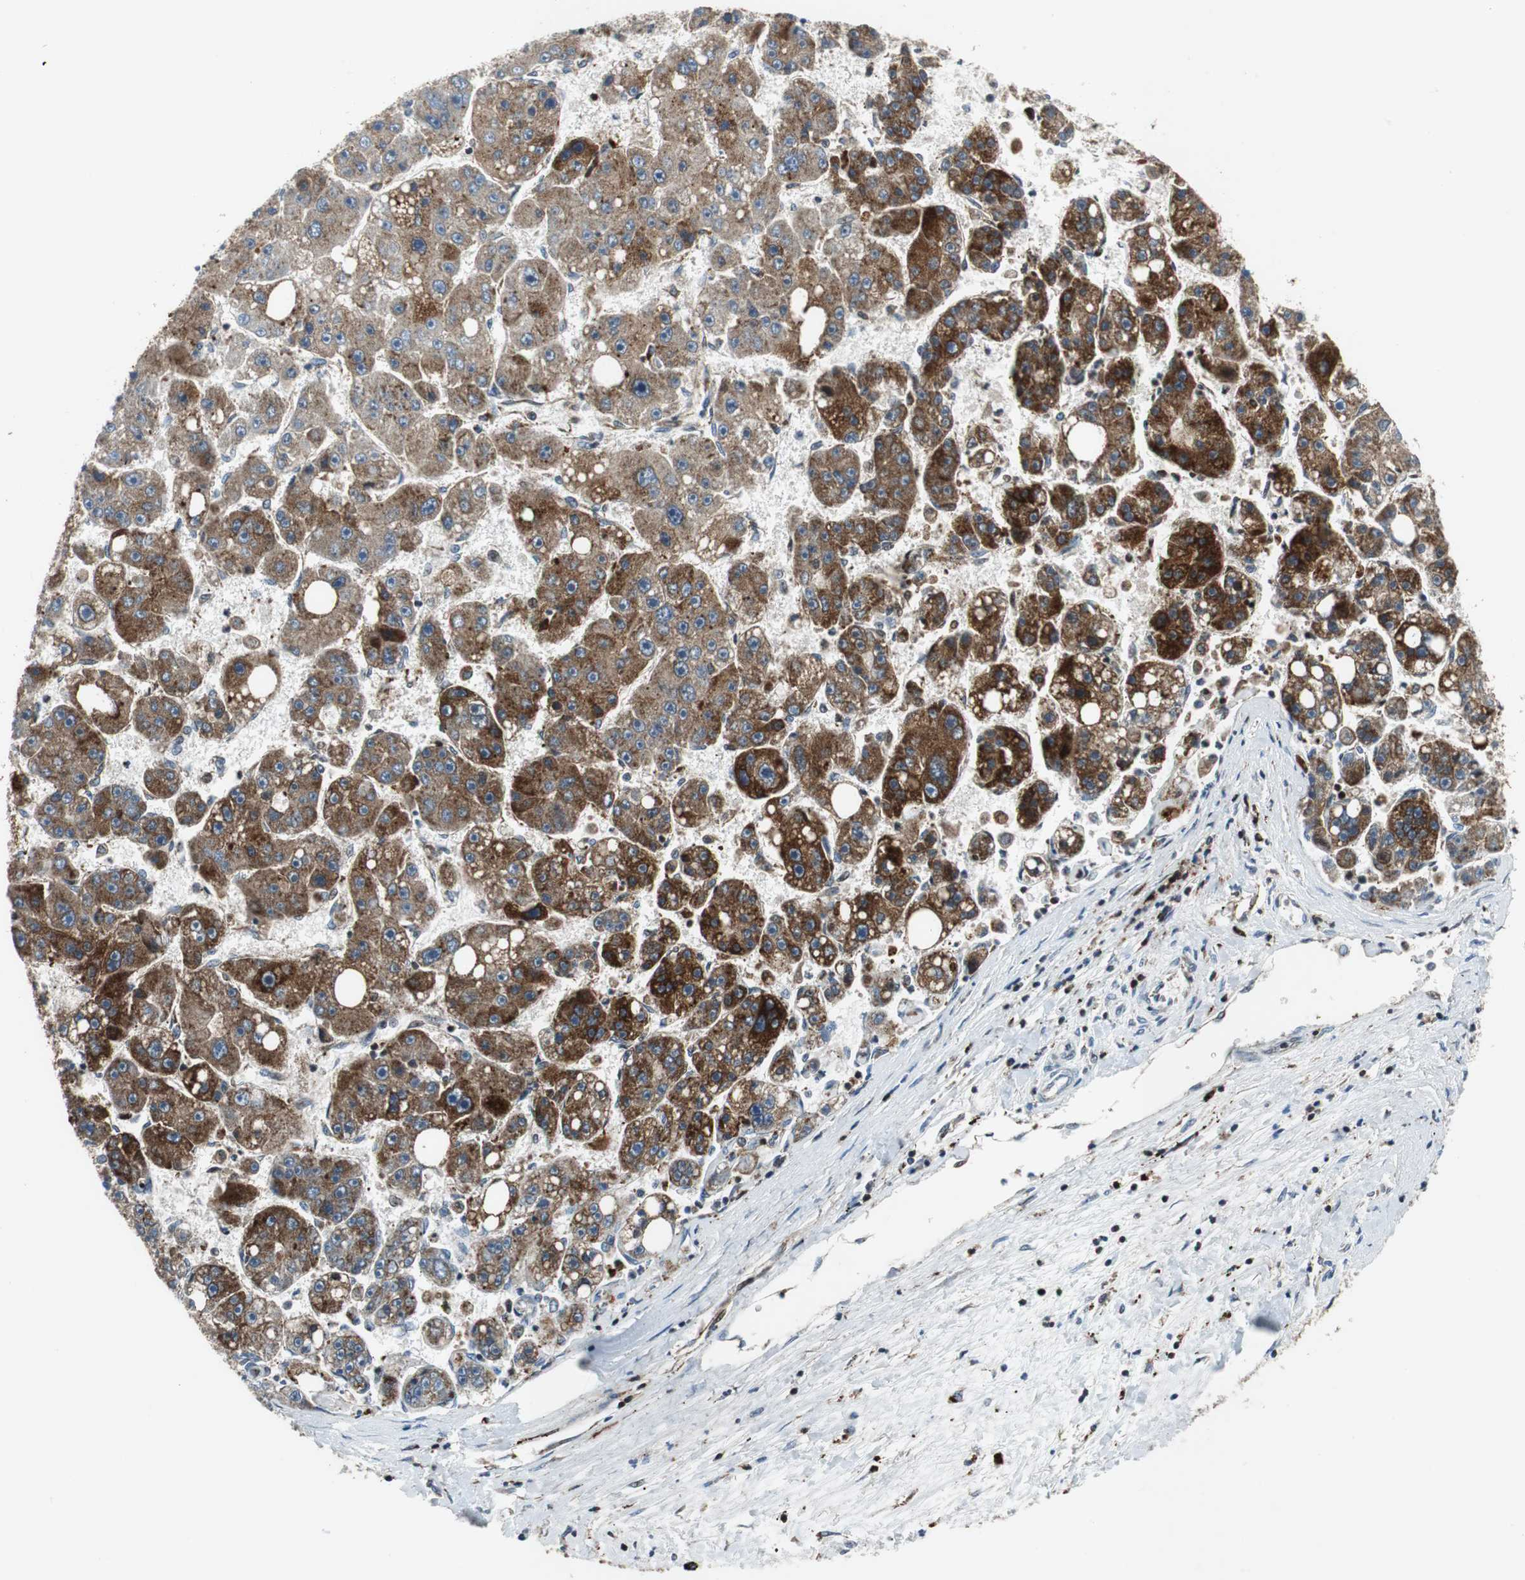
{"staining": {"intensity": "moderate", "quantity": ">75%", "location": "cytoplasmic/membranous"}, "tissue": "liver cancer", "cell_type": "Tumor cells", "image_type": "cancer", "snomed": [{"axis": "morphology", "description": "Carcinoma, Hepatocellular, NOS"}, {"axis": "topography", "description": "Liver"}], "caption": "There is medium levels of moderate cytoplasmic/membranous positivity in tumor cells of hepatocellular carcinoma (liver), as demonstrated by immunohistochemical staining (brown color).", "gene": "TUBA4A", "patient": {"sex": "female", "age": 61}}